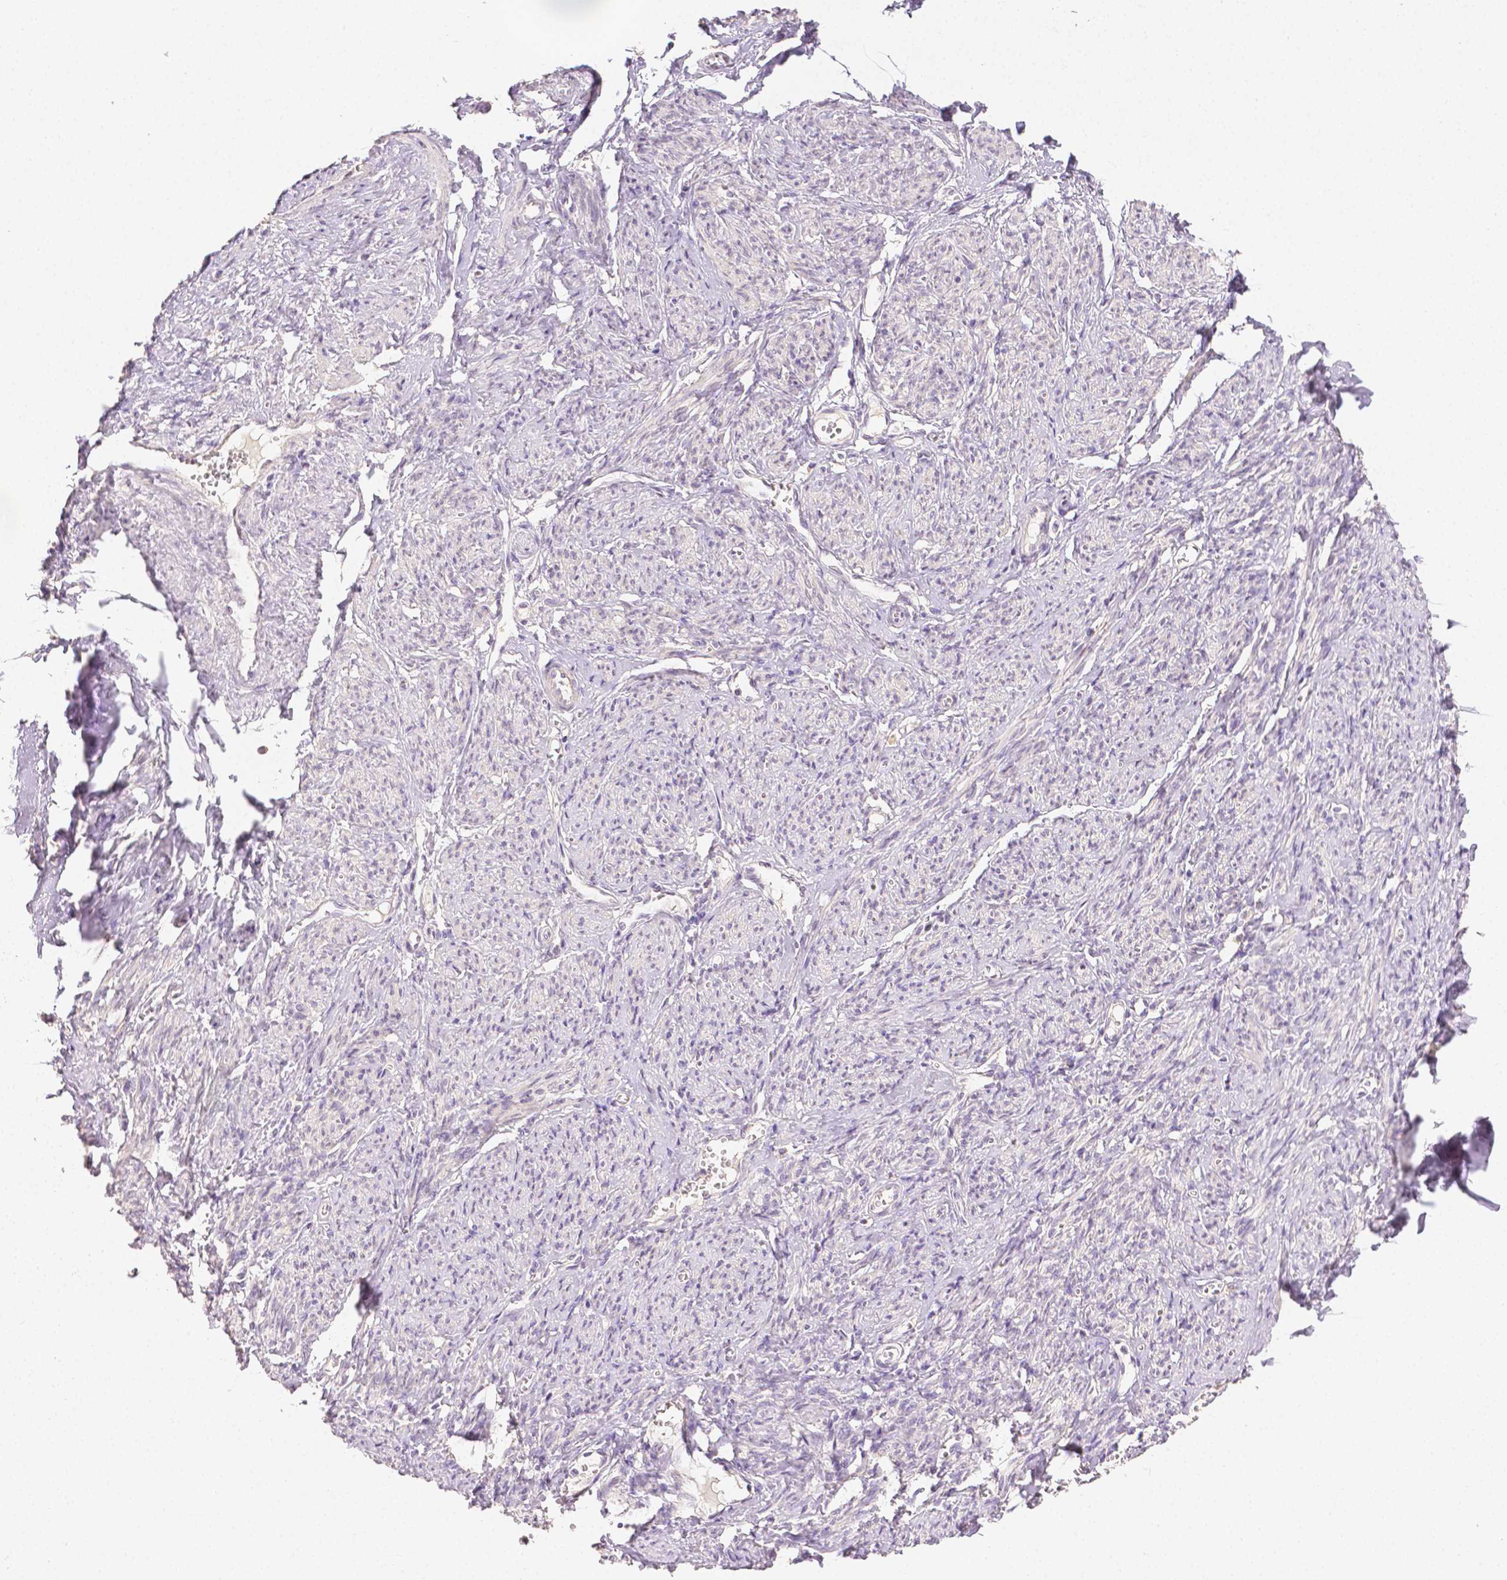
{"staining": {"intensity": "negative", "quantity": "none", "location": "none"}, "tissue": "smooth muscle", "cell_type": "Smooth muscle cells", "image_type": "normal", "snomed": [{"axis": "morphology", "description": "Normal tissue, NOS"}, {"axis": "topography", "description": "Smooth muscle"}], "caption": "A high-resolution micrograph shows immunohistochemistry staining of normal smooth muscle, which exhibits no significant expression in smooth muscle cells.", "gene": "TGM1", "patient": {"sex": "female", "age": 65}}